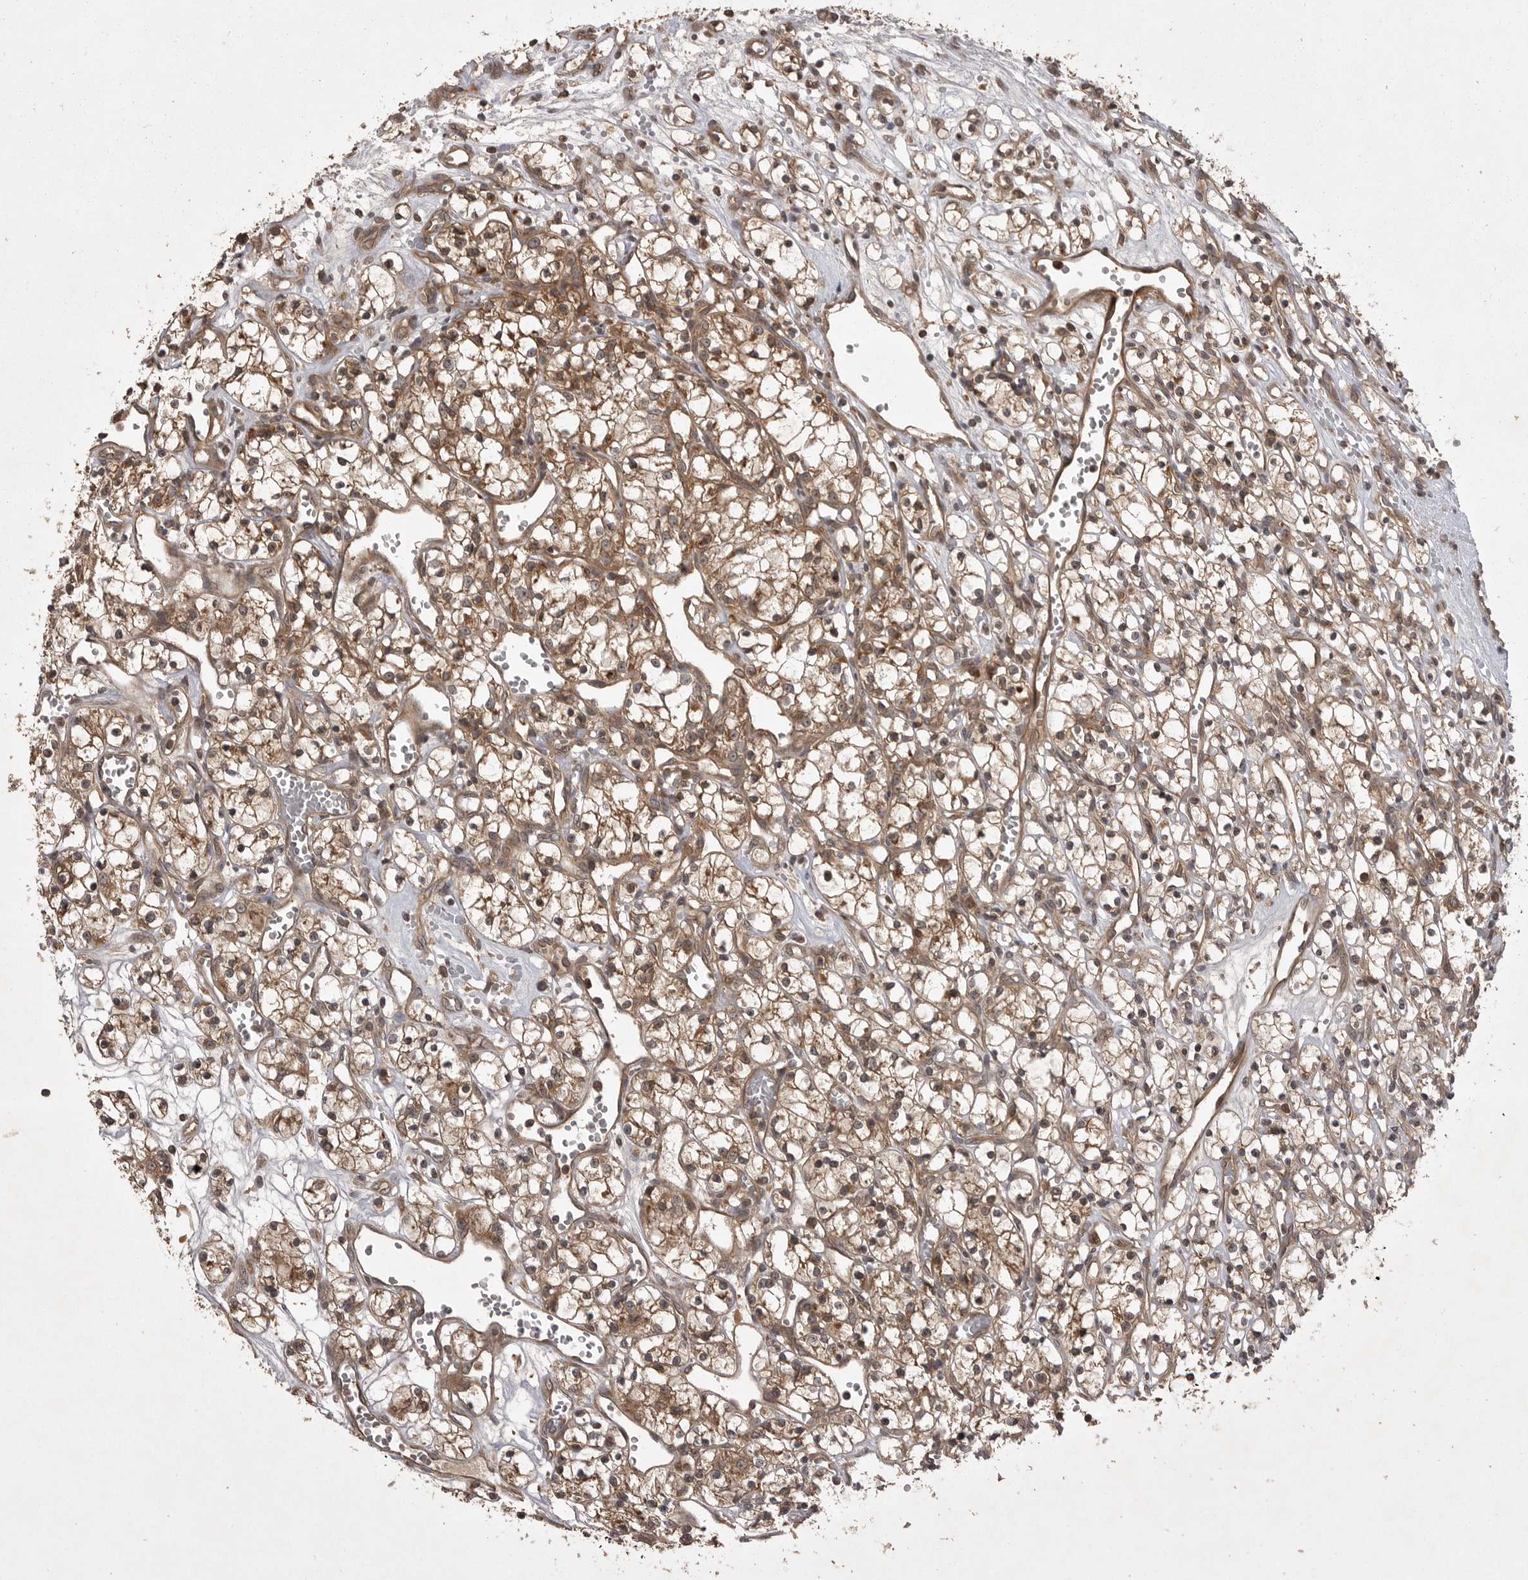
{"staining": {"intensity": "moderate", "quantity": ">75%", "location": "cytoplasmic/membranous"}, "tissue": "renal cancer", "cell_type": "Tumor cells", "image_type": "cancer", "snomed": [{"axis": "morphology", "description": "Adenocarcinoma, NOS"}, {"axis": "topography", "description": "Kidney"}], "caption": "Immunohistochemistry (IHC) (DAB) staining of adenocarcinoma (renal) exhibits moderate cytoplasmic/membranous protein staining in about >75% of tumor cells. (DAB (3,3'-diaminobenzidine) IHC, brown staining for protein, blue staining for nuclei).", "gene": "STK24", "patient": {"sex": "female", "age": 59}}